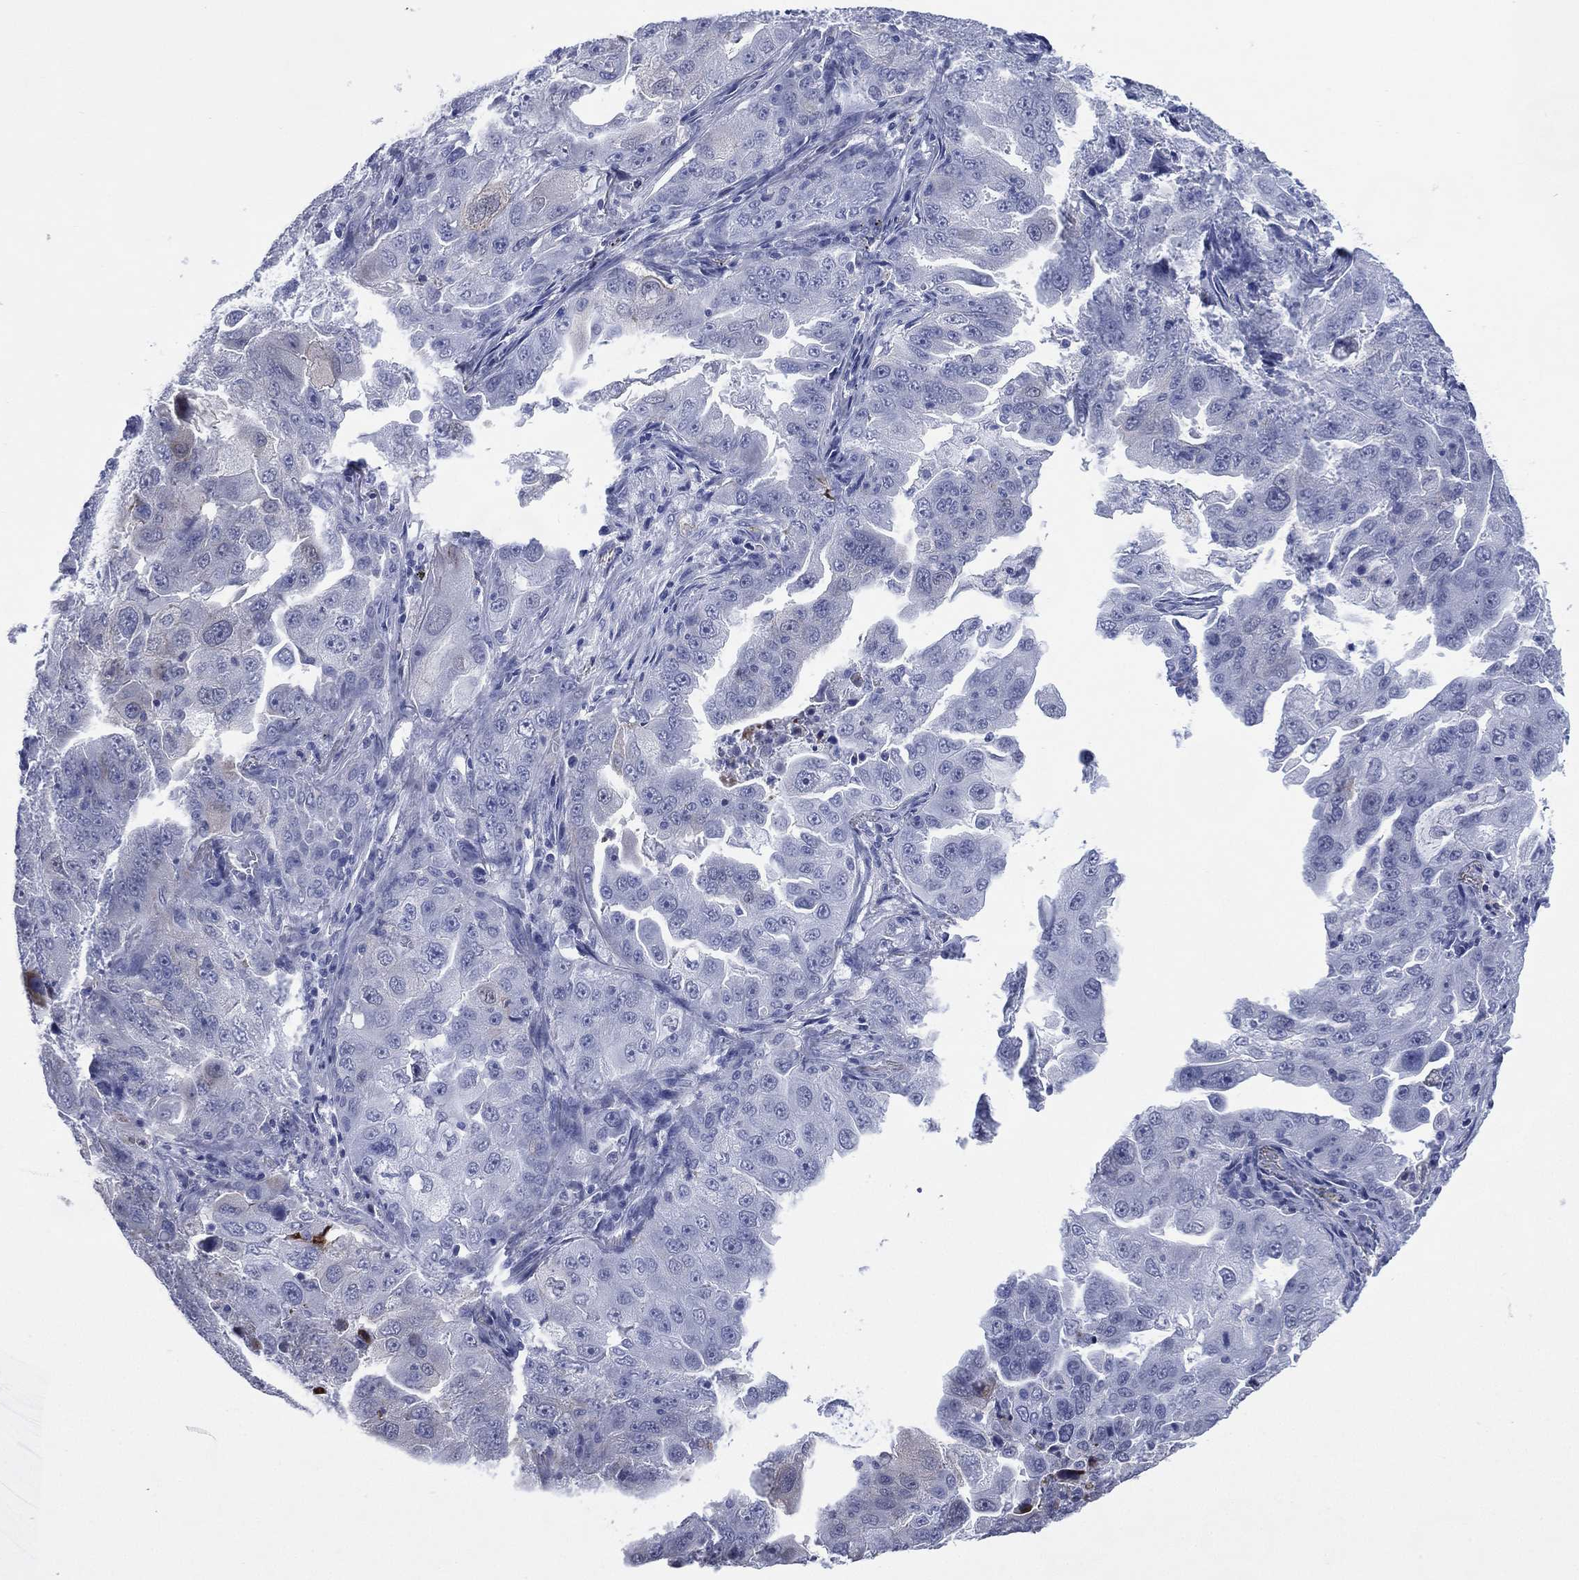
{"staining": {"intensity": "negative", "quantity": "none", "location": "none"}, "tissue": "lung cancer", "cell_type": "Tumor cells", "image_type": "cancer", "snomed": [{"axis": "morphology", "description": "Adenocarcinoma, NOS"}, {"axis": "topography", "description": "Lung"}], "caption": "Tumor cells are negative for protein expression in human lung adenocarcinoma.", "gene": "TMEM247", "patient": {"sex": "female", "age": 61}}